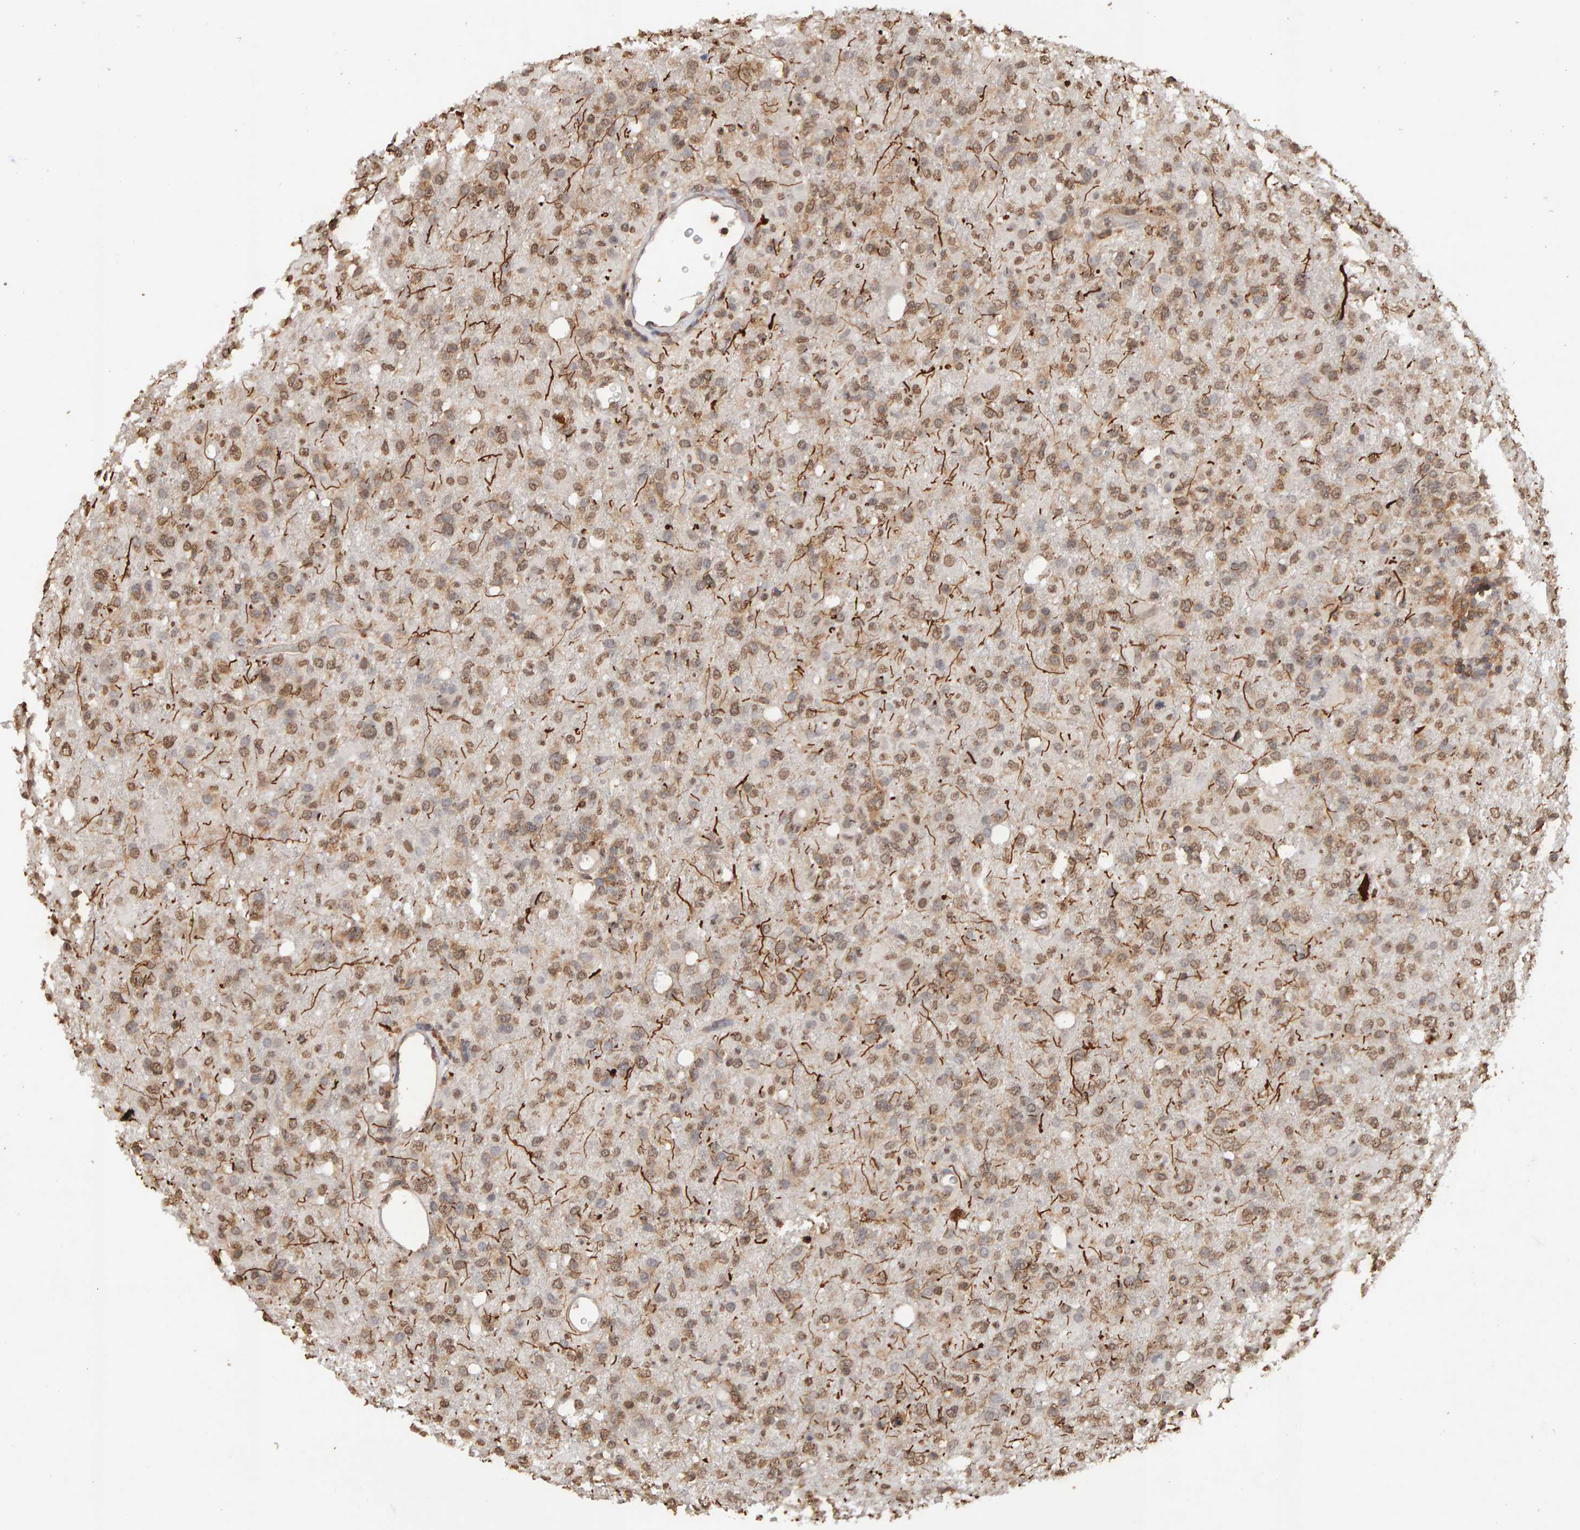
{"staining": {"intensity": "moderate", "quantity": ">75%", "location": "cytoplasmic/membranous,nuclear"}, "tissue": "glioma", "cell_type": "Tumor cells", "image_type": "cancer", "snomed": [{"axis": "morphology", "description": "Glioma, malignant, High grade"}, {"axis": "topography", "description": "Brain"}], "caption": "The histopathology image displays staining of glioma, revealing moderate cytoplasmic/membranous and nuclear protein positivity (brown color) within tumor cells.", "gene": "DNAJB5", "patient": {"sex": "female", "age": 57}}